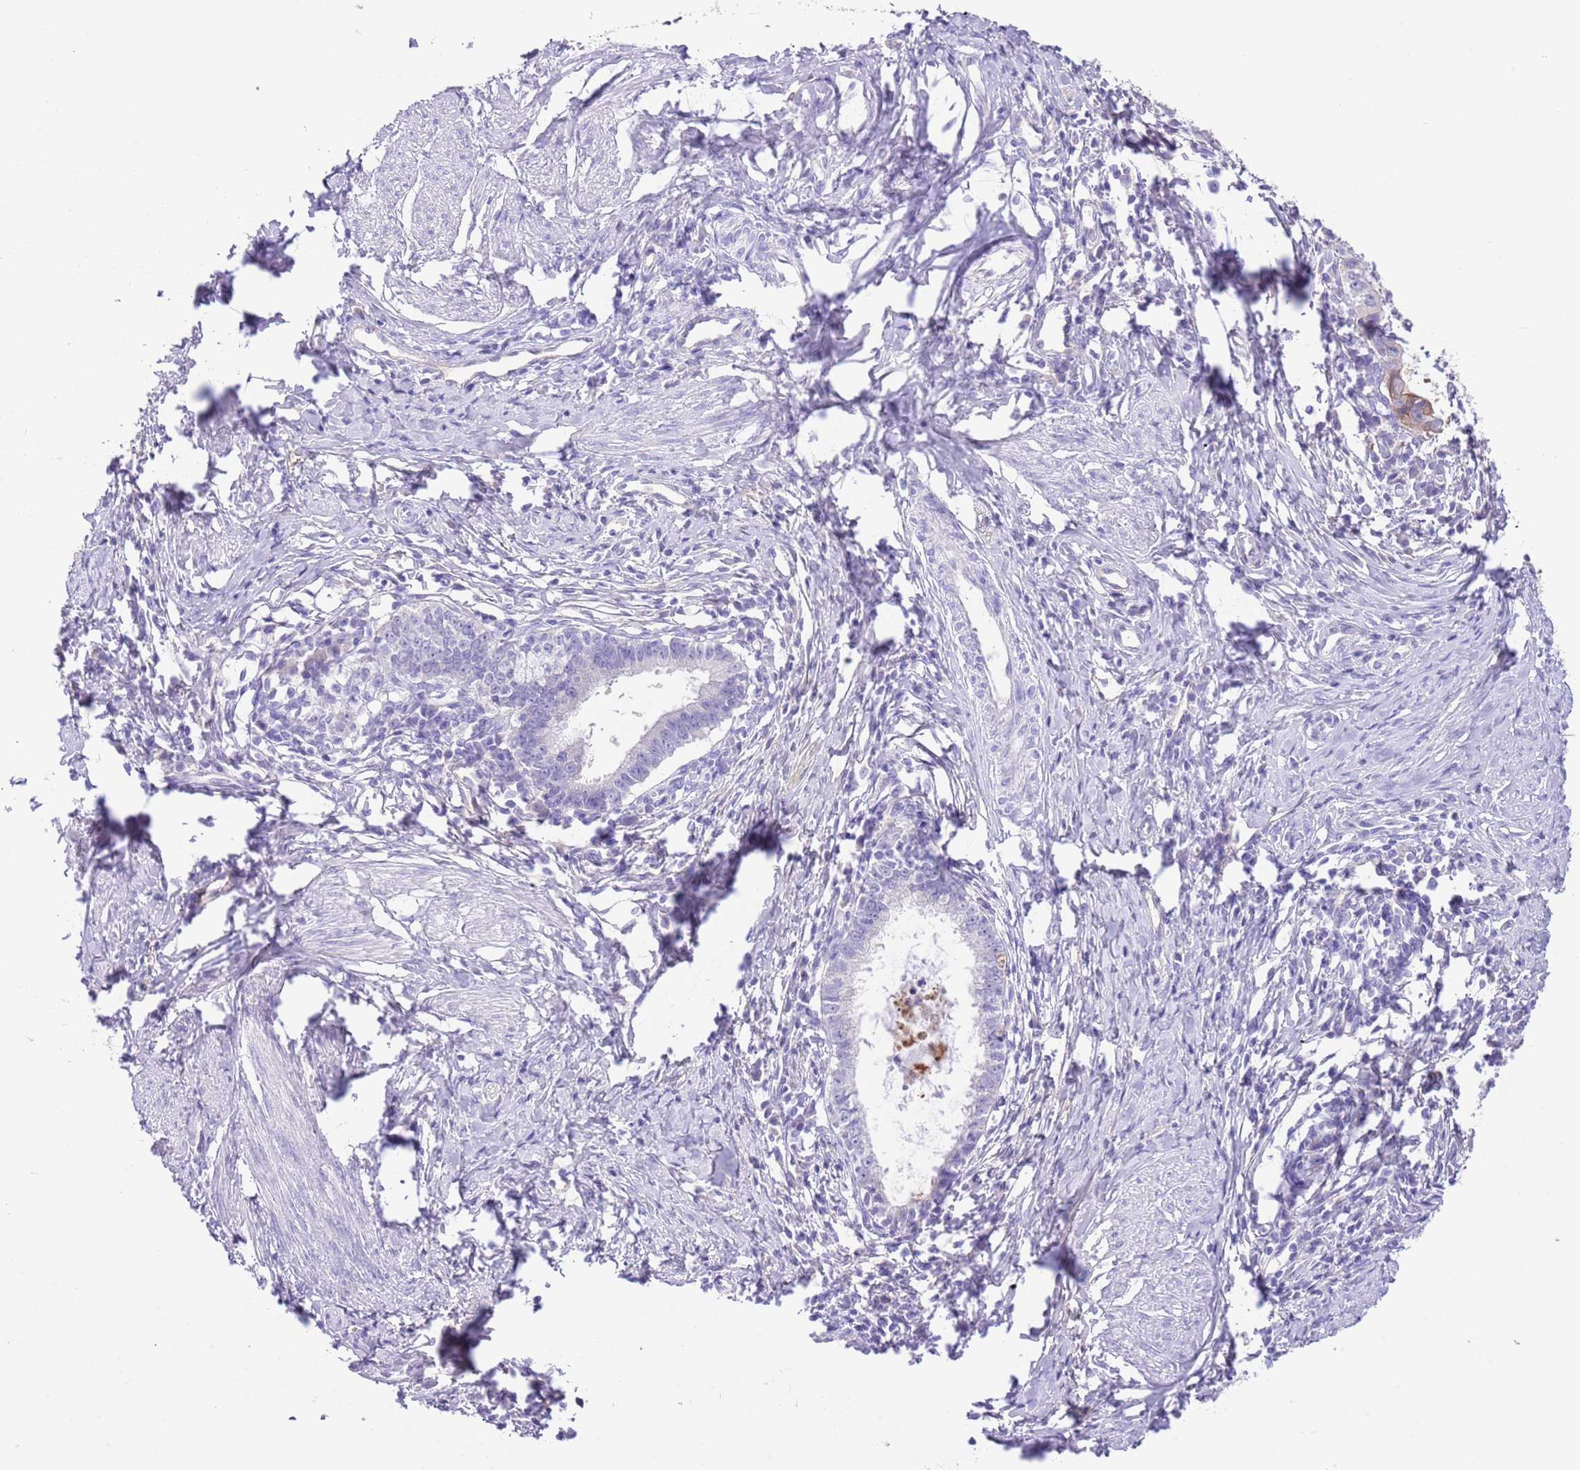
{"staining": {"intensity": "negative", "quantity": "none", "location": "none"}, "tissue": "cervical cancer", "cell_type": "Tumor cells", "image_type": "cancer", "snomed": [{"axis": "morphology", "description": "Adenocarcinoma, NOS"}, {"axis": "topography", "description": "Cervix"}], "caption": "Image shows no significant protein positivity in tumor cells of cervical cancer (adenocarcinoma).", "gene": "IGF1", "patient": {"sex": "female", "age": 36}}